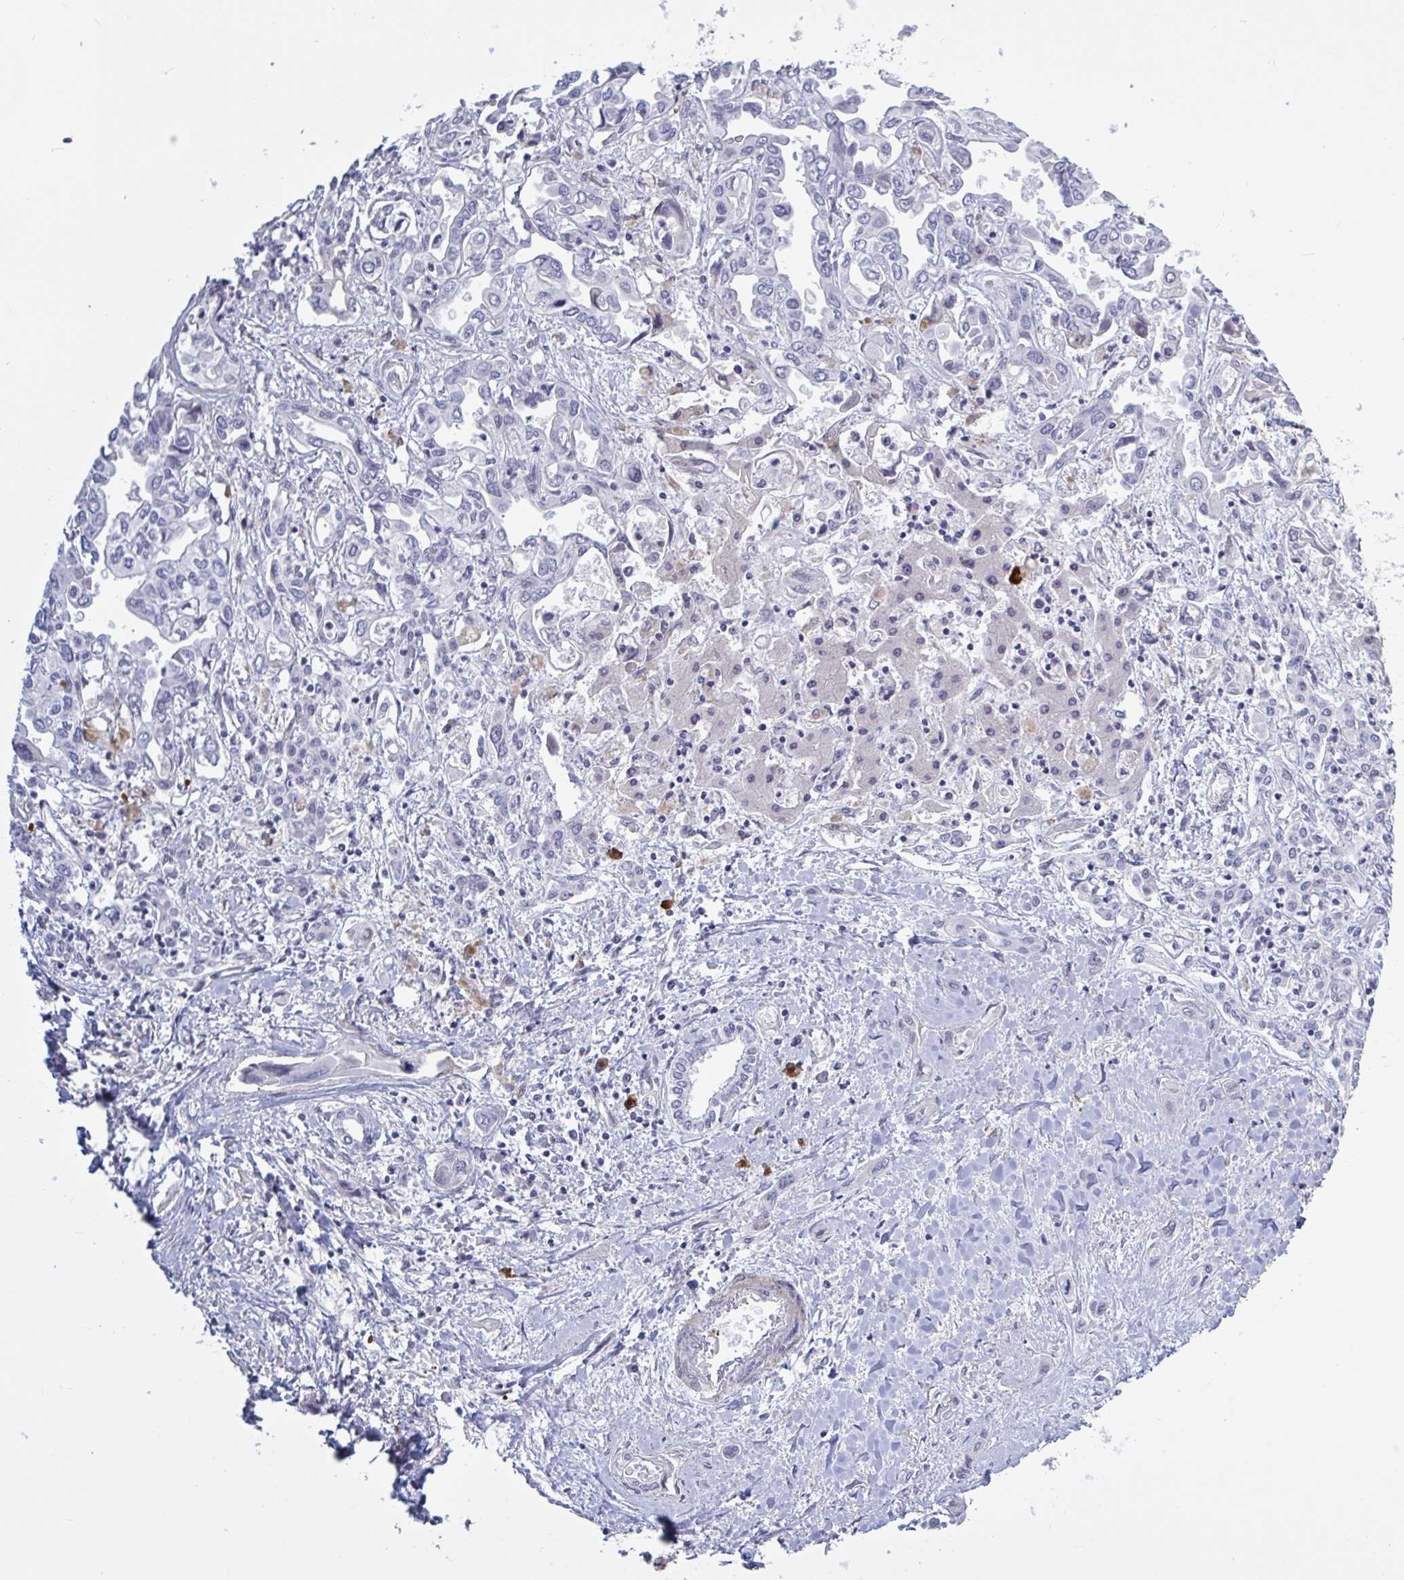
{"staining": {"intensity": "negative", "quantity": "none", "location": "none"}, "tissue": "liver cancer", "cell_type": "Tumor cells", "image_type": "cancer", "snomed": [{"axis": "morphology", "description": "Cholangiocarcinoma"}, {"axis": "topography", "description": "Liver"}], "caption": "Liver cancer (cholangiocarcinoma) was stained to show a protein in brown. There is no significant expression in tumor cells.", "gene": "BCL7B", "patient": {"sex": "female", "age": 64}}